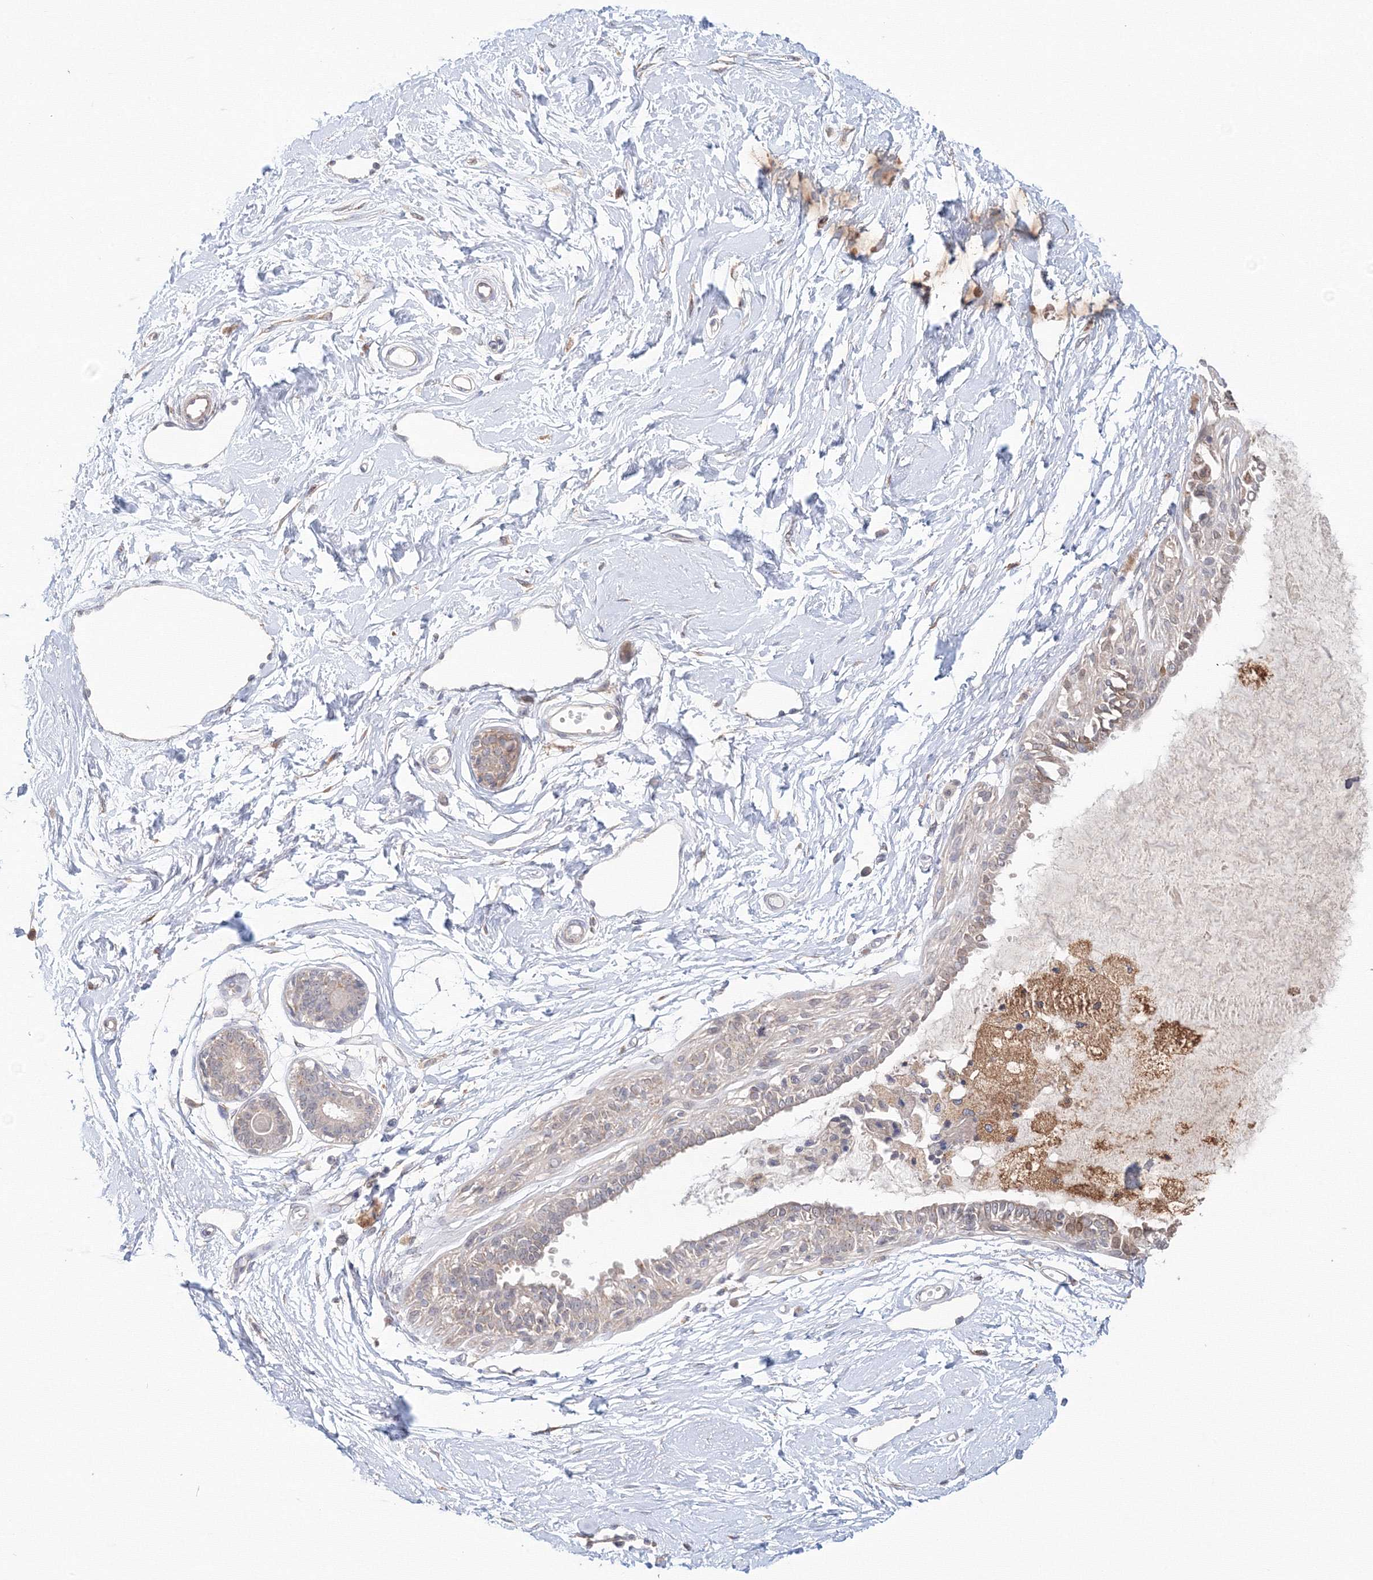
{"staining": {"intensity": "moderate", "quantity": ">75%", "location": "cytoplasmic/membranous"}, "tissue": "breast", "cell_type": "Adipocytes", "image_type": "normal", "snomed": [{"axis": "morphology", "description": "Normal tissue, NOS"}, {"axis": "topography", "description": "Breast"}], "caption": "A brown stain shows moderate cytoplasmic/membranous expression of a protein in adipocytes of benign breast. The staining was performed using DAB (3,3'-diaminobenzidine), with brown indicating positive protein expression. Nuclei are stained blue with hematoxylin.", "gene": "DHRS12", "patient": {"sex": "female", "age": 45}}